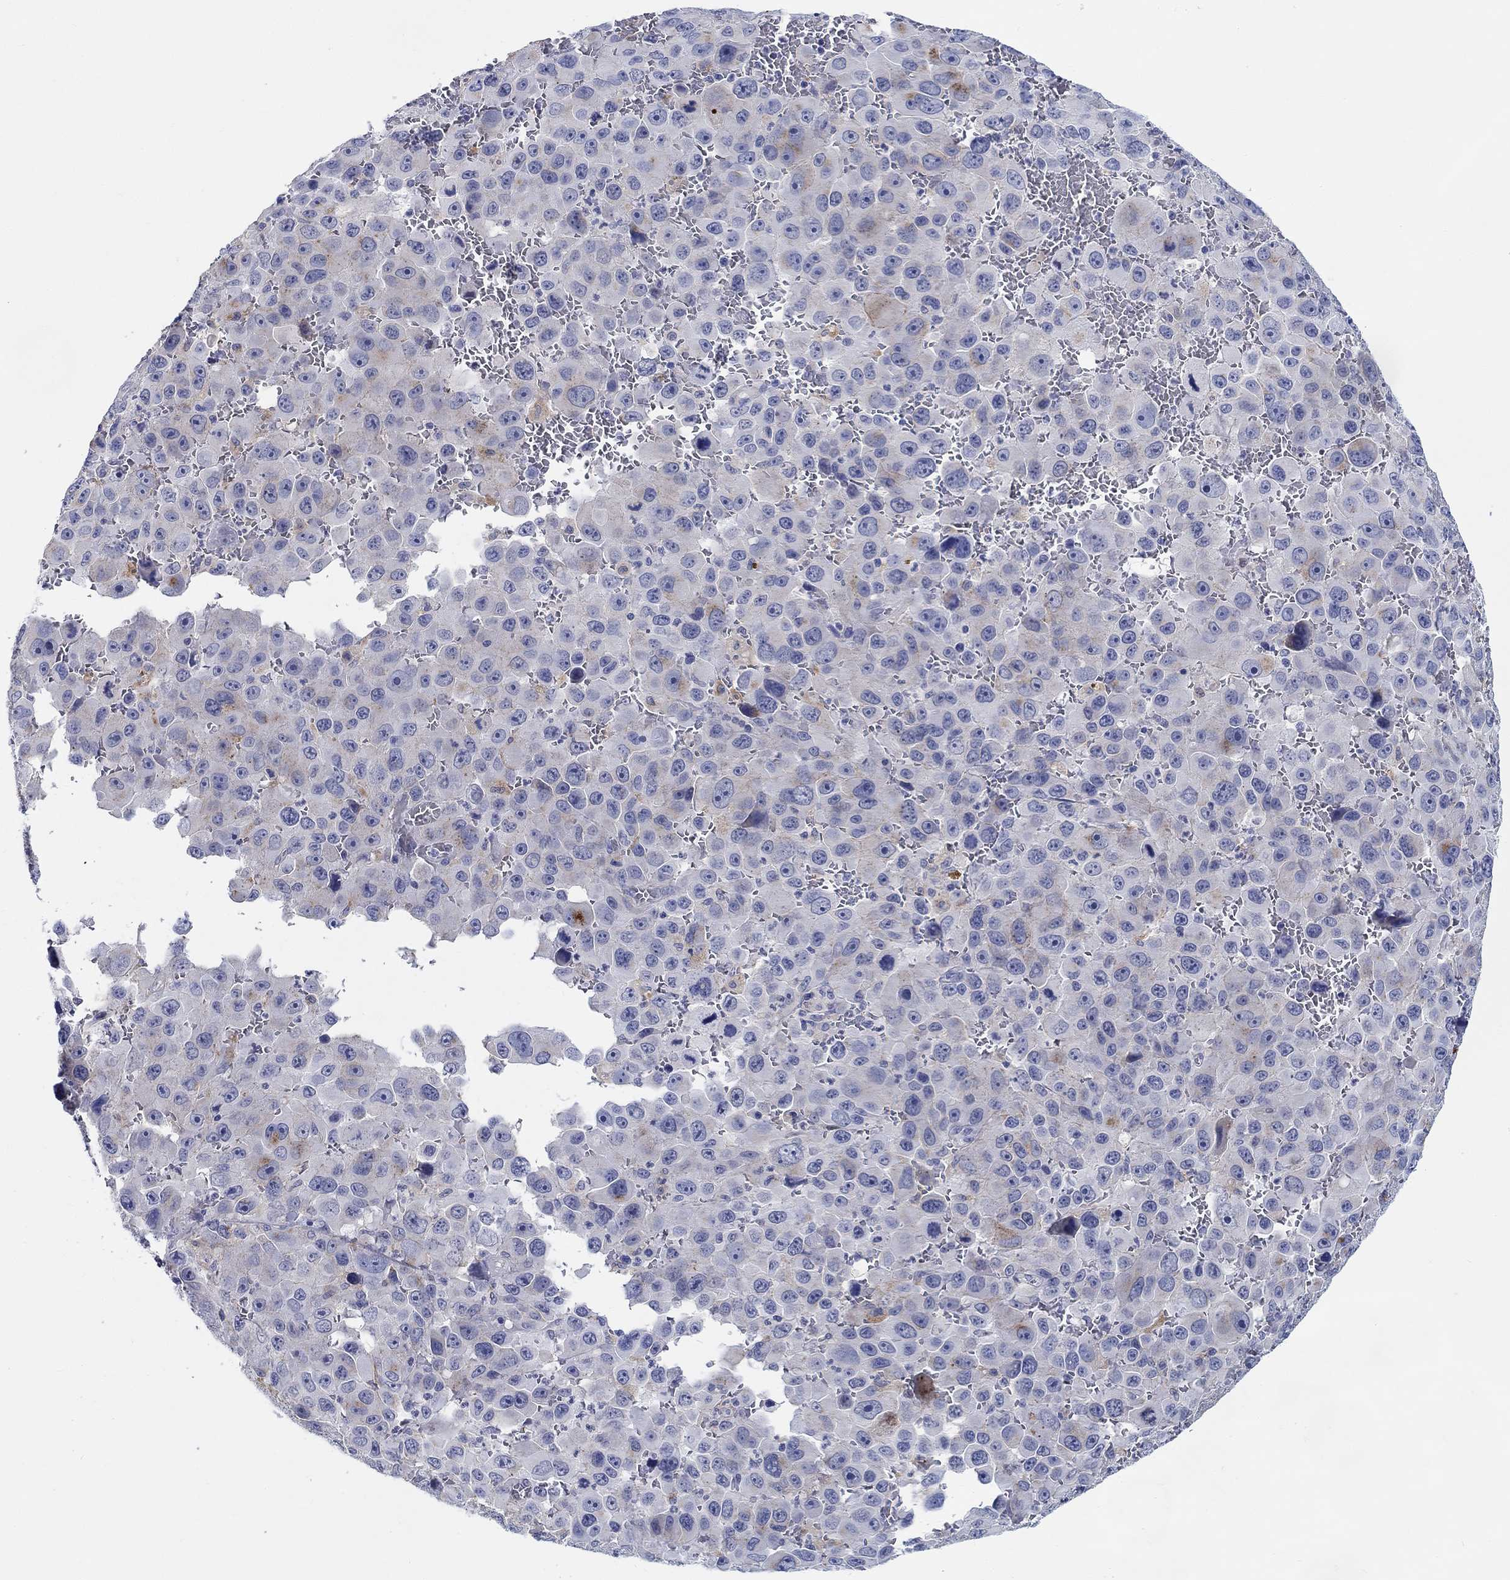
{"staining": {"intensity": "negative", "quantity": "none", "location": "none"}, "tissue": "melanoma", "cell_type": "Tumor cells", "image_type": "cancer", "snomed": [{"axis": "morphology", "description": "Malignant melanoma, NOS"}, {"axis": "topography", "description": "Skin"}], "caption": "The micrograph reveals no significant expression in tumor cells of melanoma. The staining is performed using DAB brown chromogen with nuclei counter-stained in using hematoxylin.", "gene": "RAP1GAP", "patient": {"sex": "female", "age": 91}}